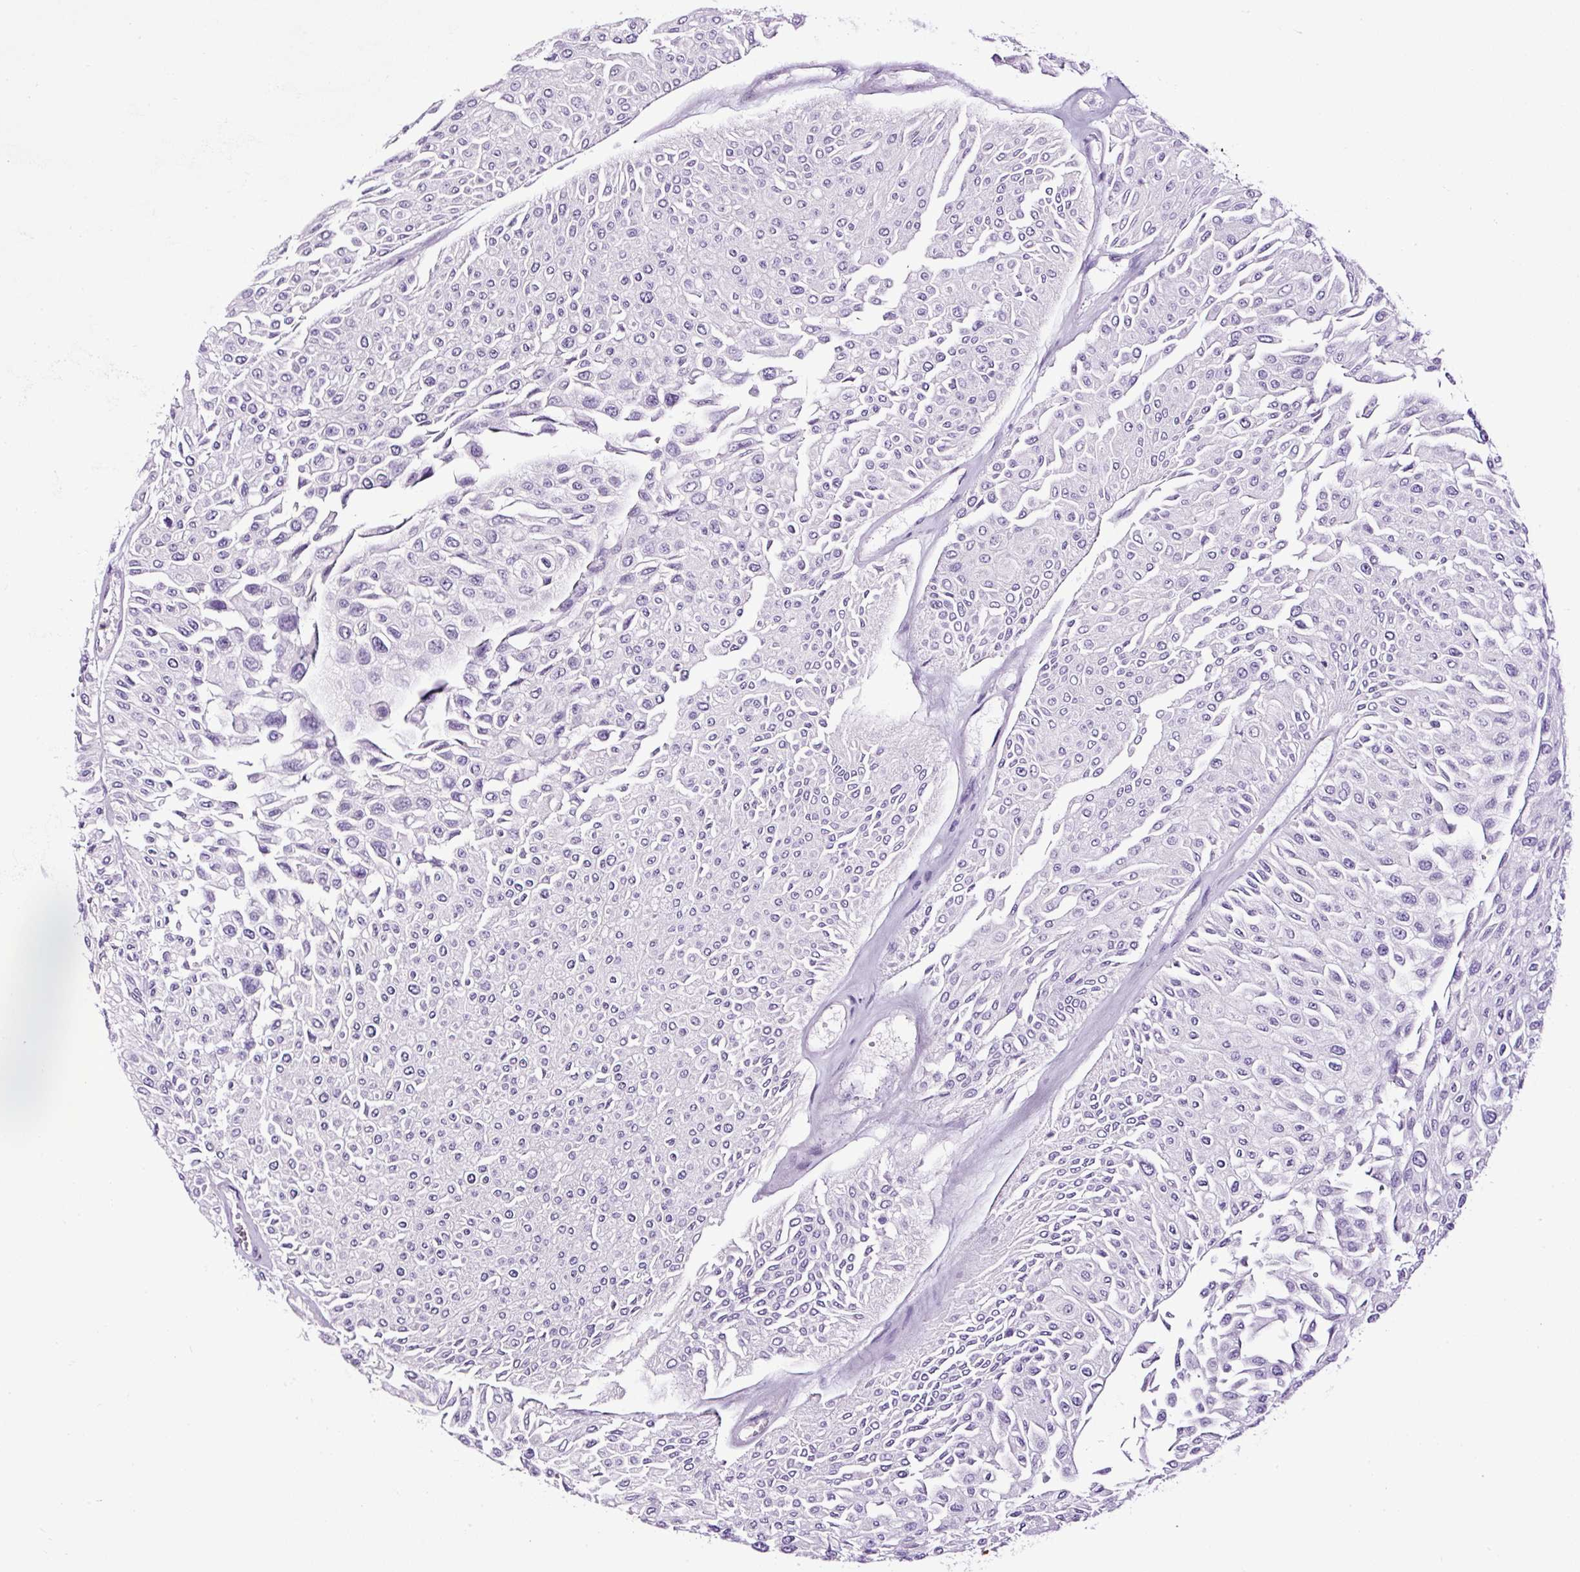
{"staining": {"intensity": "negative", "quantity": "none", "location": "none"}, "tissue": "urothelial cancer", "cell_type": "Tumor cells", "image_type": "cancer", "snomed": [{"axis": "morphology", "description": "Urothelial carcinoma, Low grade"}, {"axis": "topography", "description": "Urinary bladder"}], "caption": "High power microscopy histopathology image of an immunohistochemistry (IHC) image of urothelial cancer, revealing no significant expression in tumor cells.", "gene": "SLC7A8", "patient": {"sex": "male", "age": 67}}